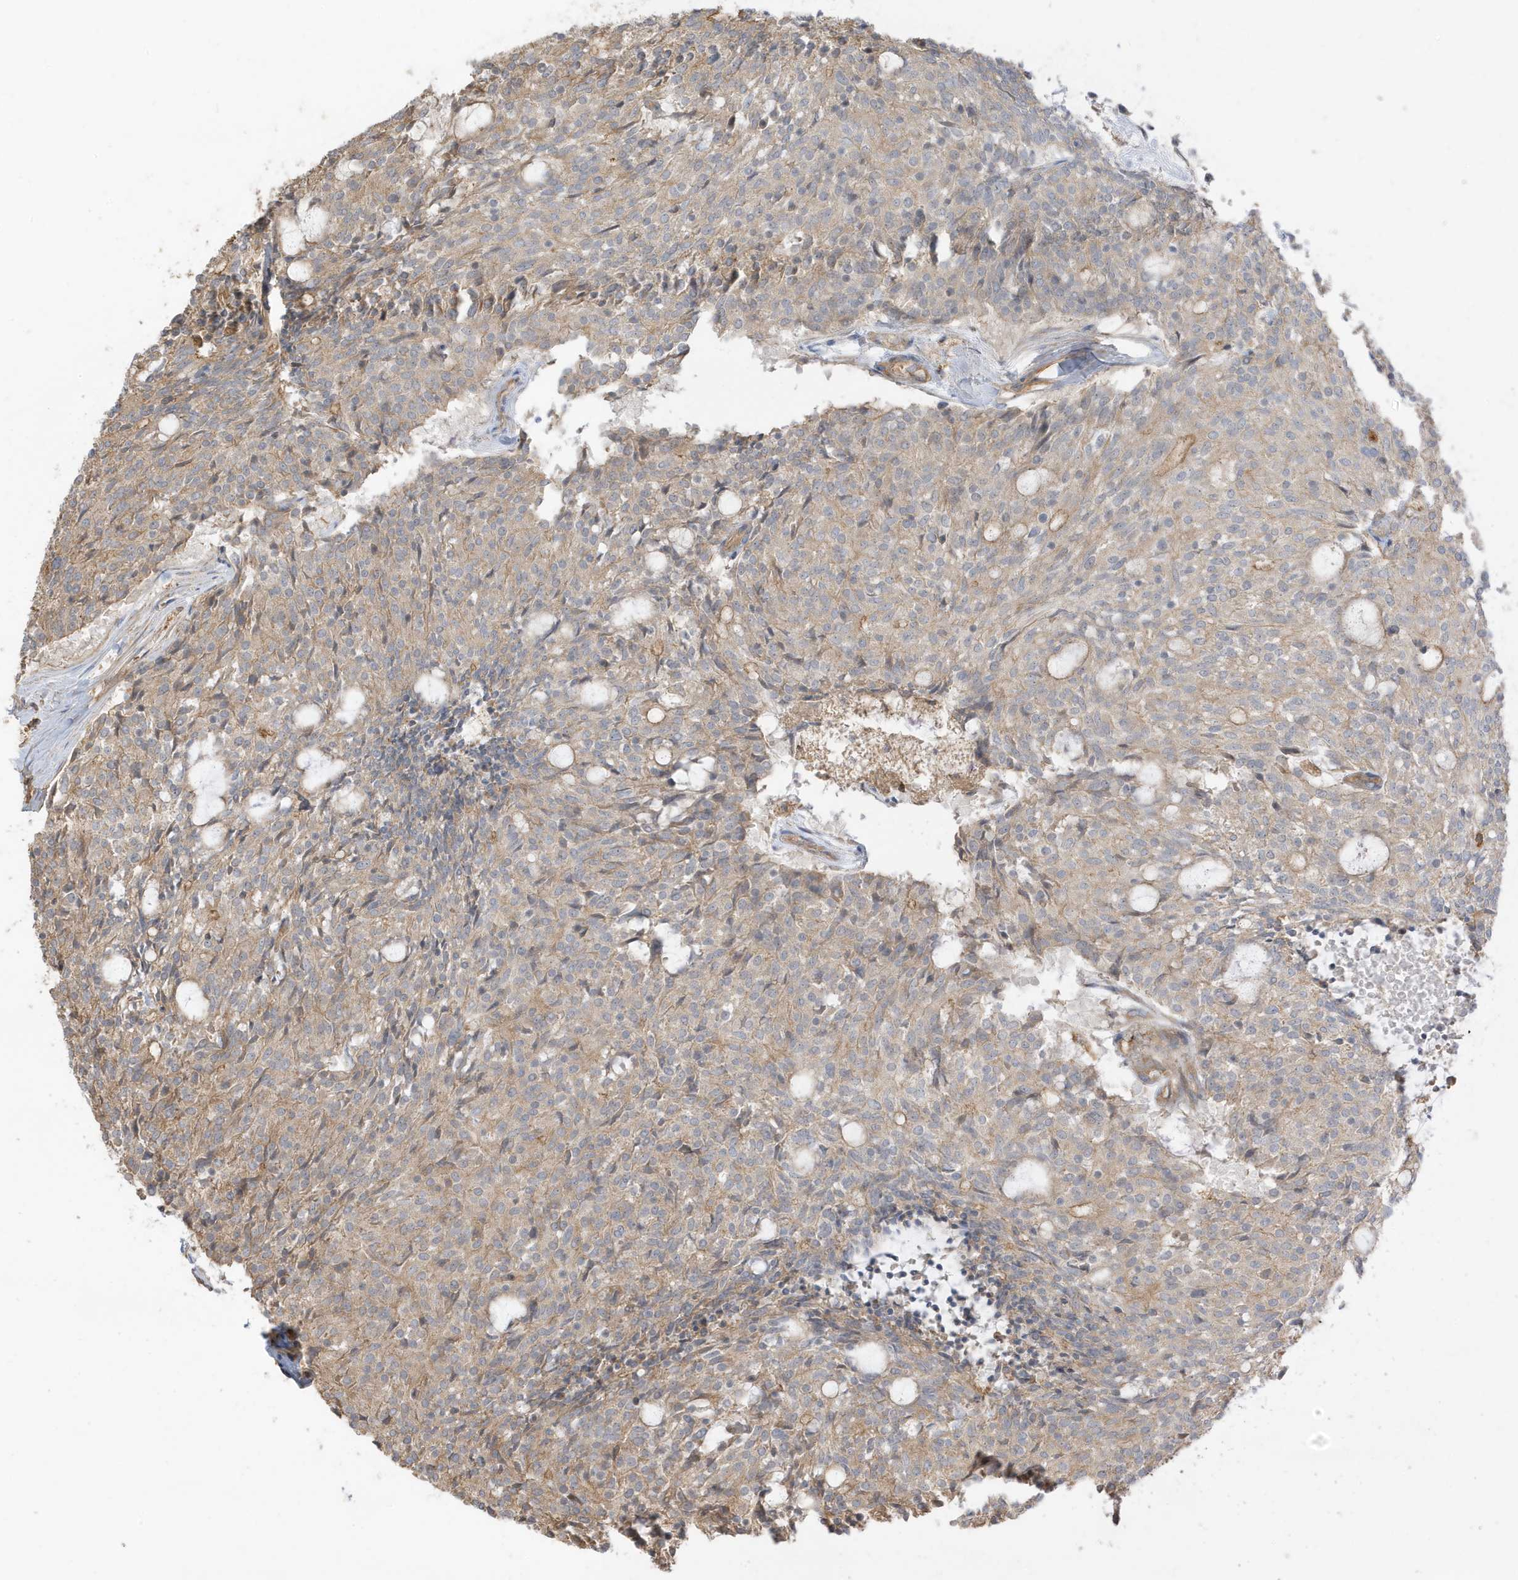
{"staining": {"intensity": "weak", "quantity": "25%-75%", "location": "cytoplasmic/membranous"}, "tissue": "carcinoid", "cell_type": "Tumor cells", "image_type": "cancer", "snomed": [{"axis": "morphology", "description": "Carcinoid, malignant, NOS"}, {"axis": "topography", "description": "Pancreas"}], "caption": "Immunohistochemistry staining of carcinoid (malignant), which demonstrates low levels of weak cytoplasmic/membranous staining in about 25%-75% of tumor cells indicating weak cytoplasmic/membranous protein positivity. The staining was performed using DAB (brown) for protein detection and nuclei were counterstained in hematoxylin (blue).", "gene": "ZBTB8A", "patient": {"sex": "female", "age": 54}}